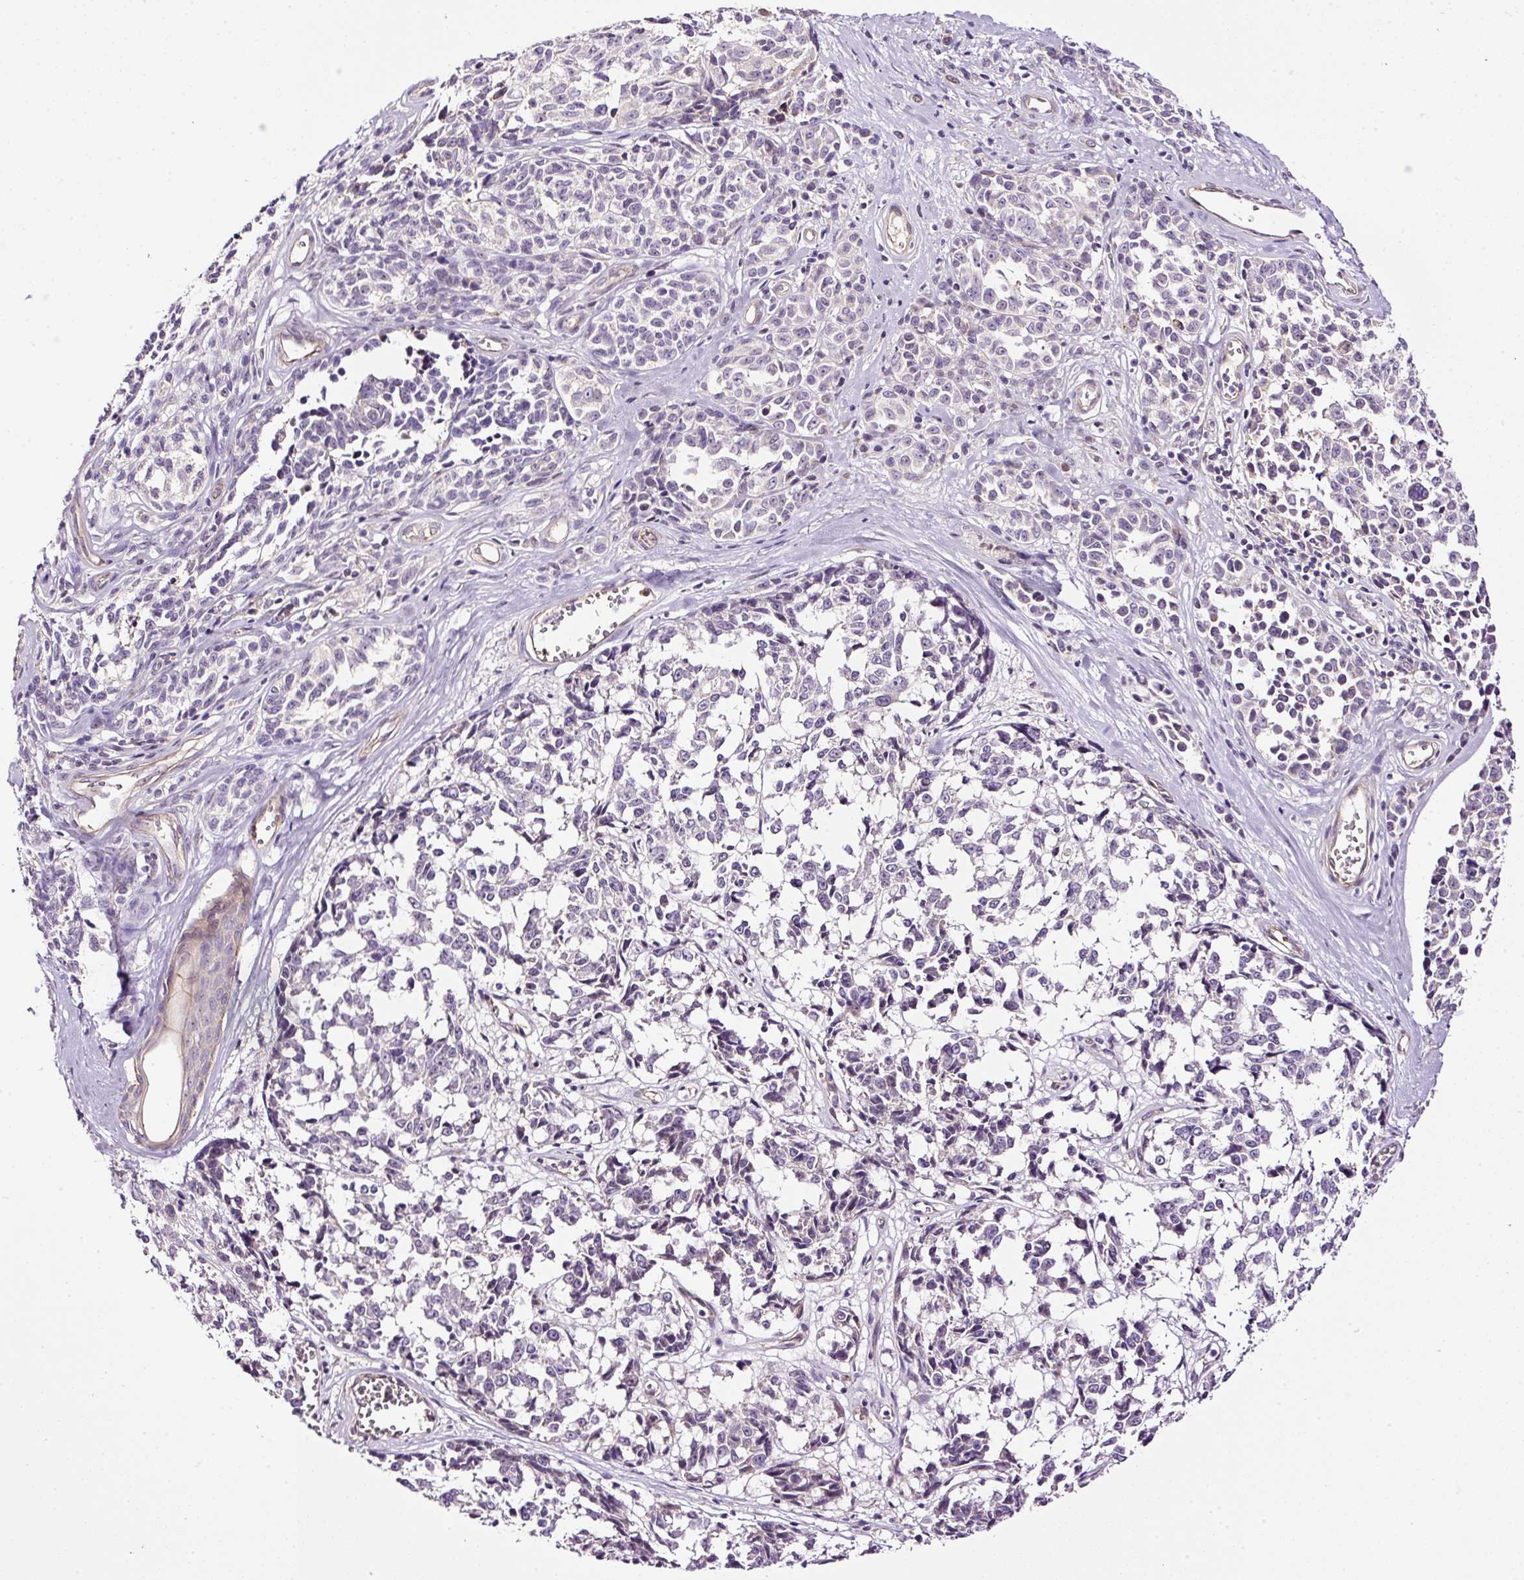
{"staining": {"intensity": "negative", "quantity": "none", "location": "none"}, "tissue": "melanoma", "cell_type": "Tumor cells", "image_type": "cancer", "snomed": [{"axis": "morphology", "description": "Malignant melanoma, NOS"}, {"axis": "topography", "description": "Skin"}], "caption": "IHC micrograph of neoplastic tissue: human melanoma stained with DAB (3,3'-diaminobenzidine) reveals no significant protein staining in tumor cells.", "gene": "USHBP1", "patient": {"sex": "female", "age": 64}}